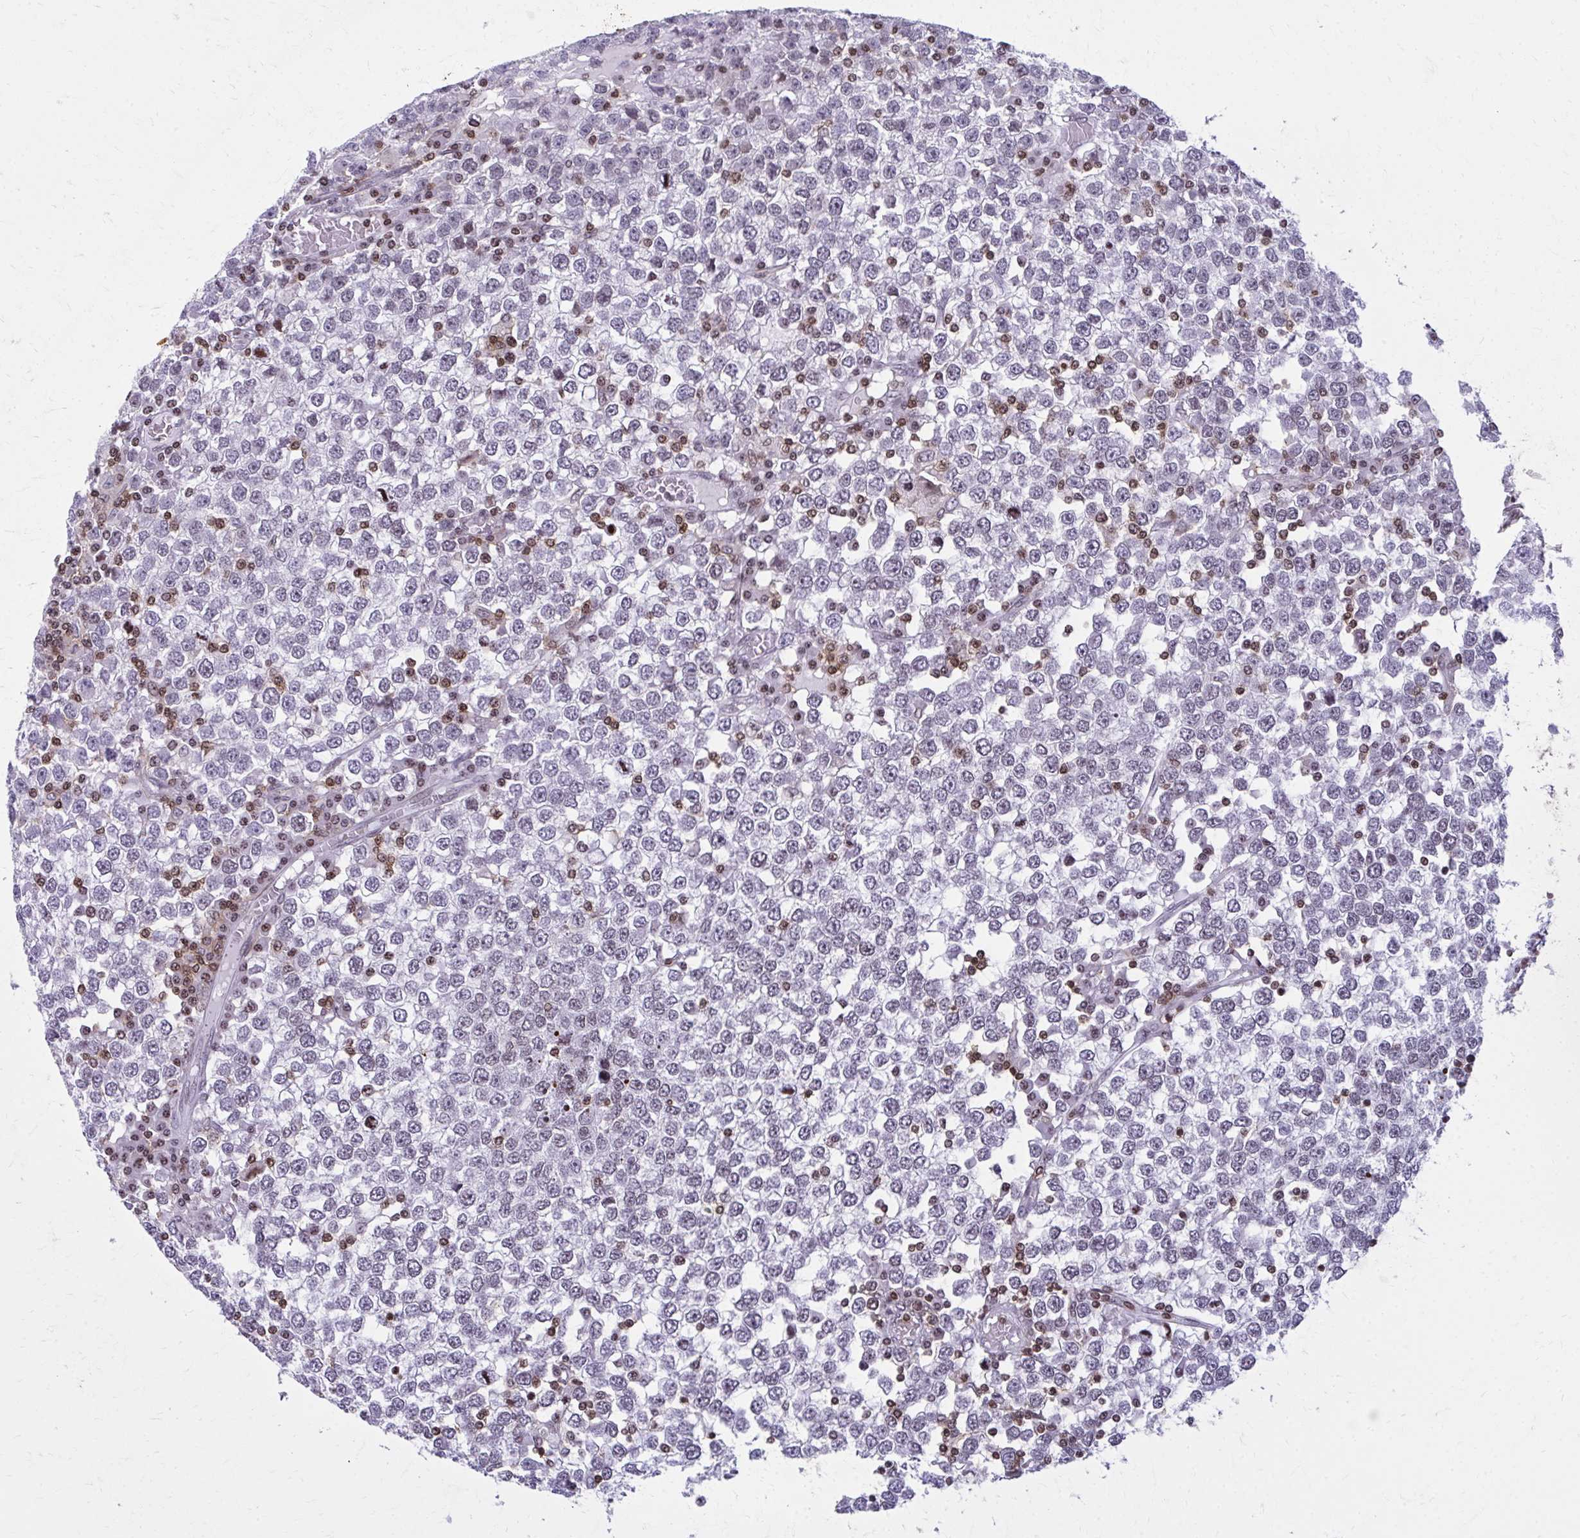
{"staining": {"intensity": "negative", "quantity": "none", "location": "none"}, "tissue": "testis cancer", "cell_type": "Tumor cells", "image_type": "cancer", "snomed": [{"axis": "morphology", "description": "Seminoma, NOS"}, {"axis": "topography", "description": "Testis"}], "caption": "High magnification brightfield microscopy of testis cancer stained with DAB (brown) and counterstained with hematoxylin (blue): tumor cells show no significant staining. The staining was performed using DAB to visualize the protein expression in brown, while the nuclei were stained in blue with hematoxylin (Magnification: 20x).", "gene": "AP5M1", "patient": {"sex": "male", "age": 65}}